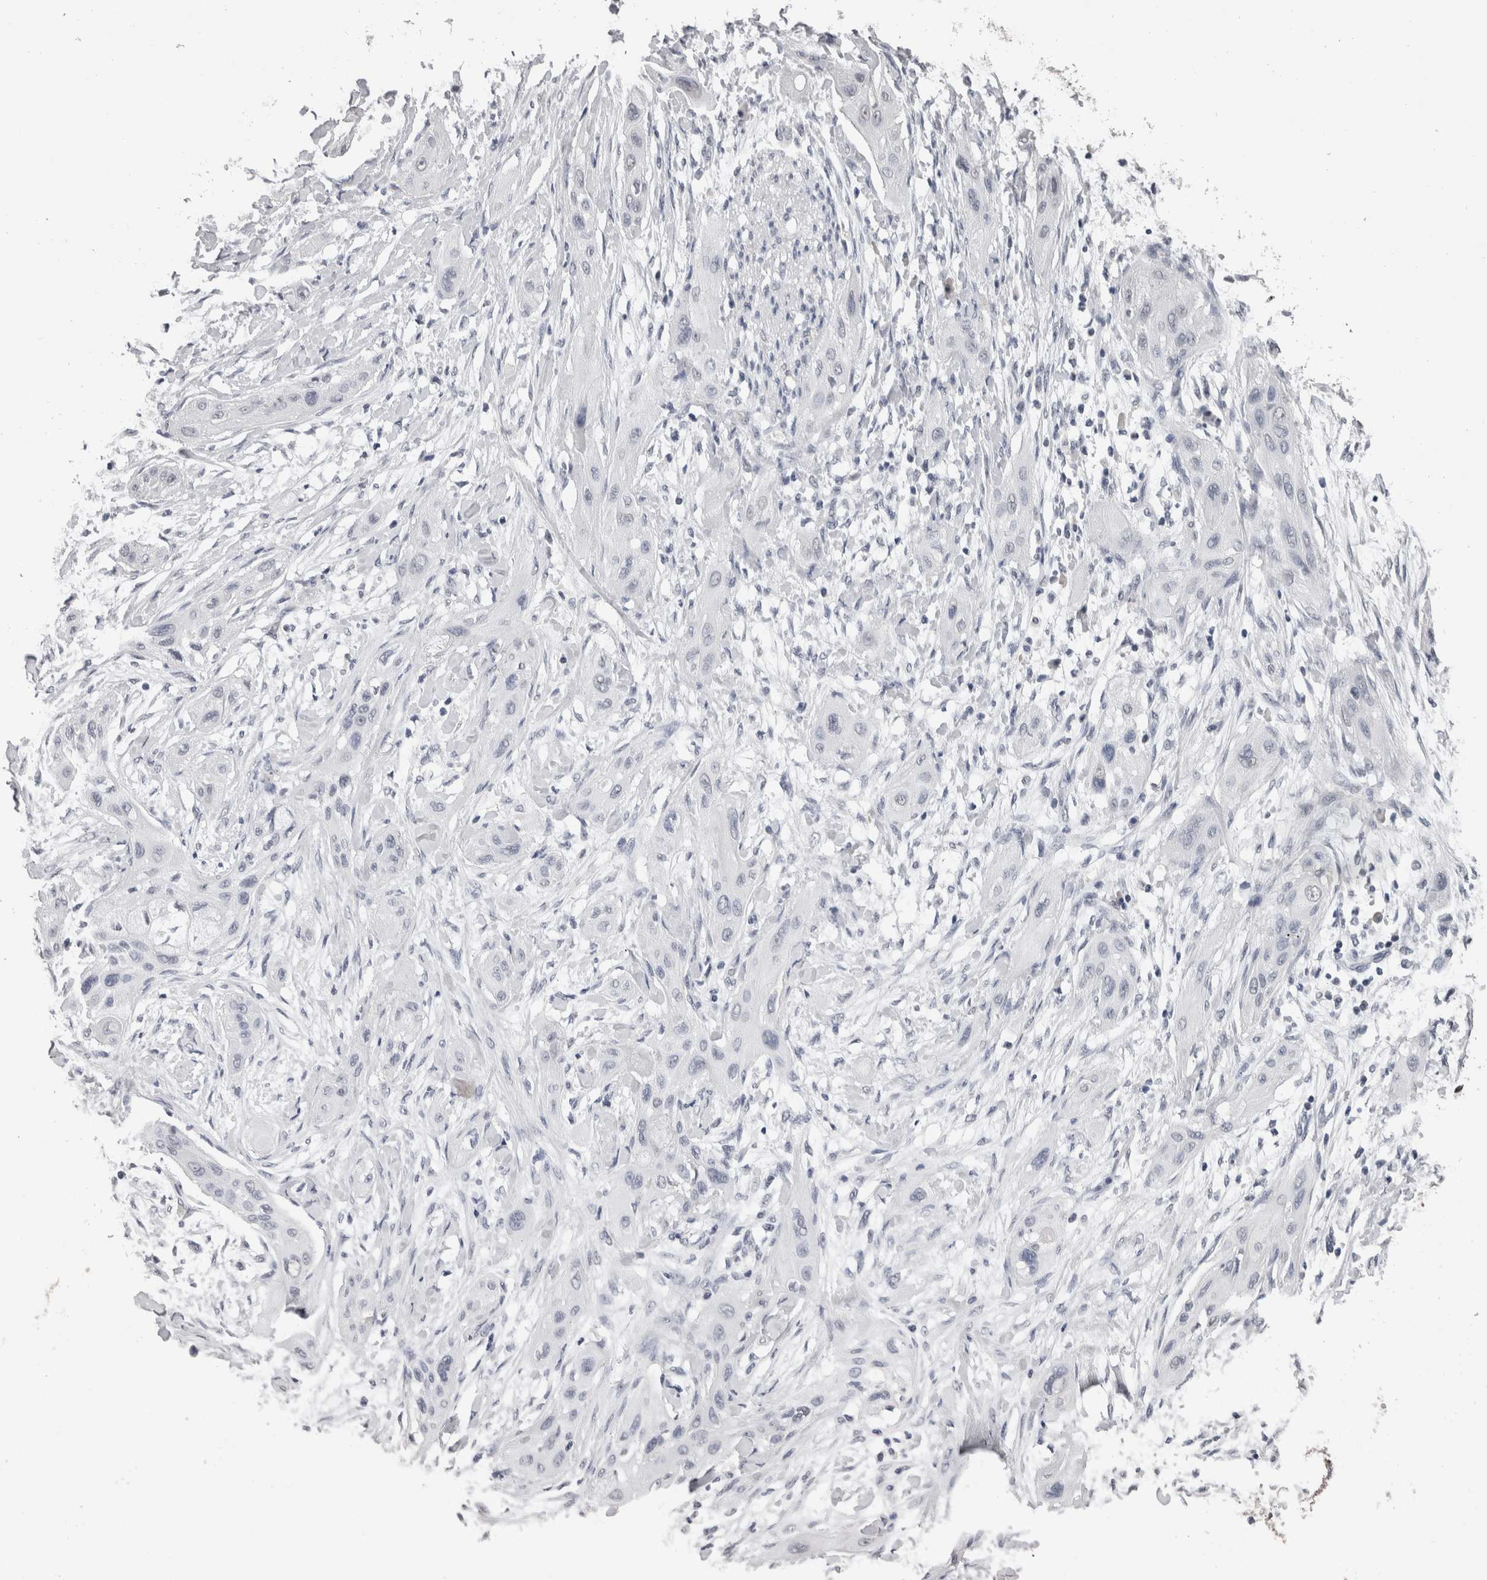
{"staining": {"intensity": "negative", "quantity": "none", "location": "none"}, "tissue": "lung cancer", "cell_type": "Tumor cells", "image_type": "cancer", "snomed": [{"axis": "morphology", "description": "Squamous cell carcinoma, NOS"}, {"axis": "topography", "description": "Lung"}], "caption": "Immunohistochemical staining of lung cancer (squamous cell carcinoma) displays no significant expression in tumor cells.", "gene": "DDX17", "patient": {"sex": "female", "age": 47}}